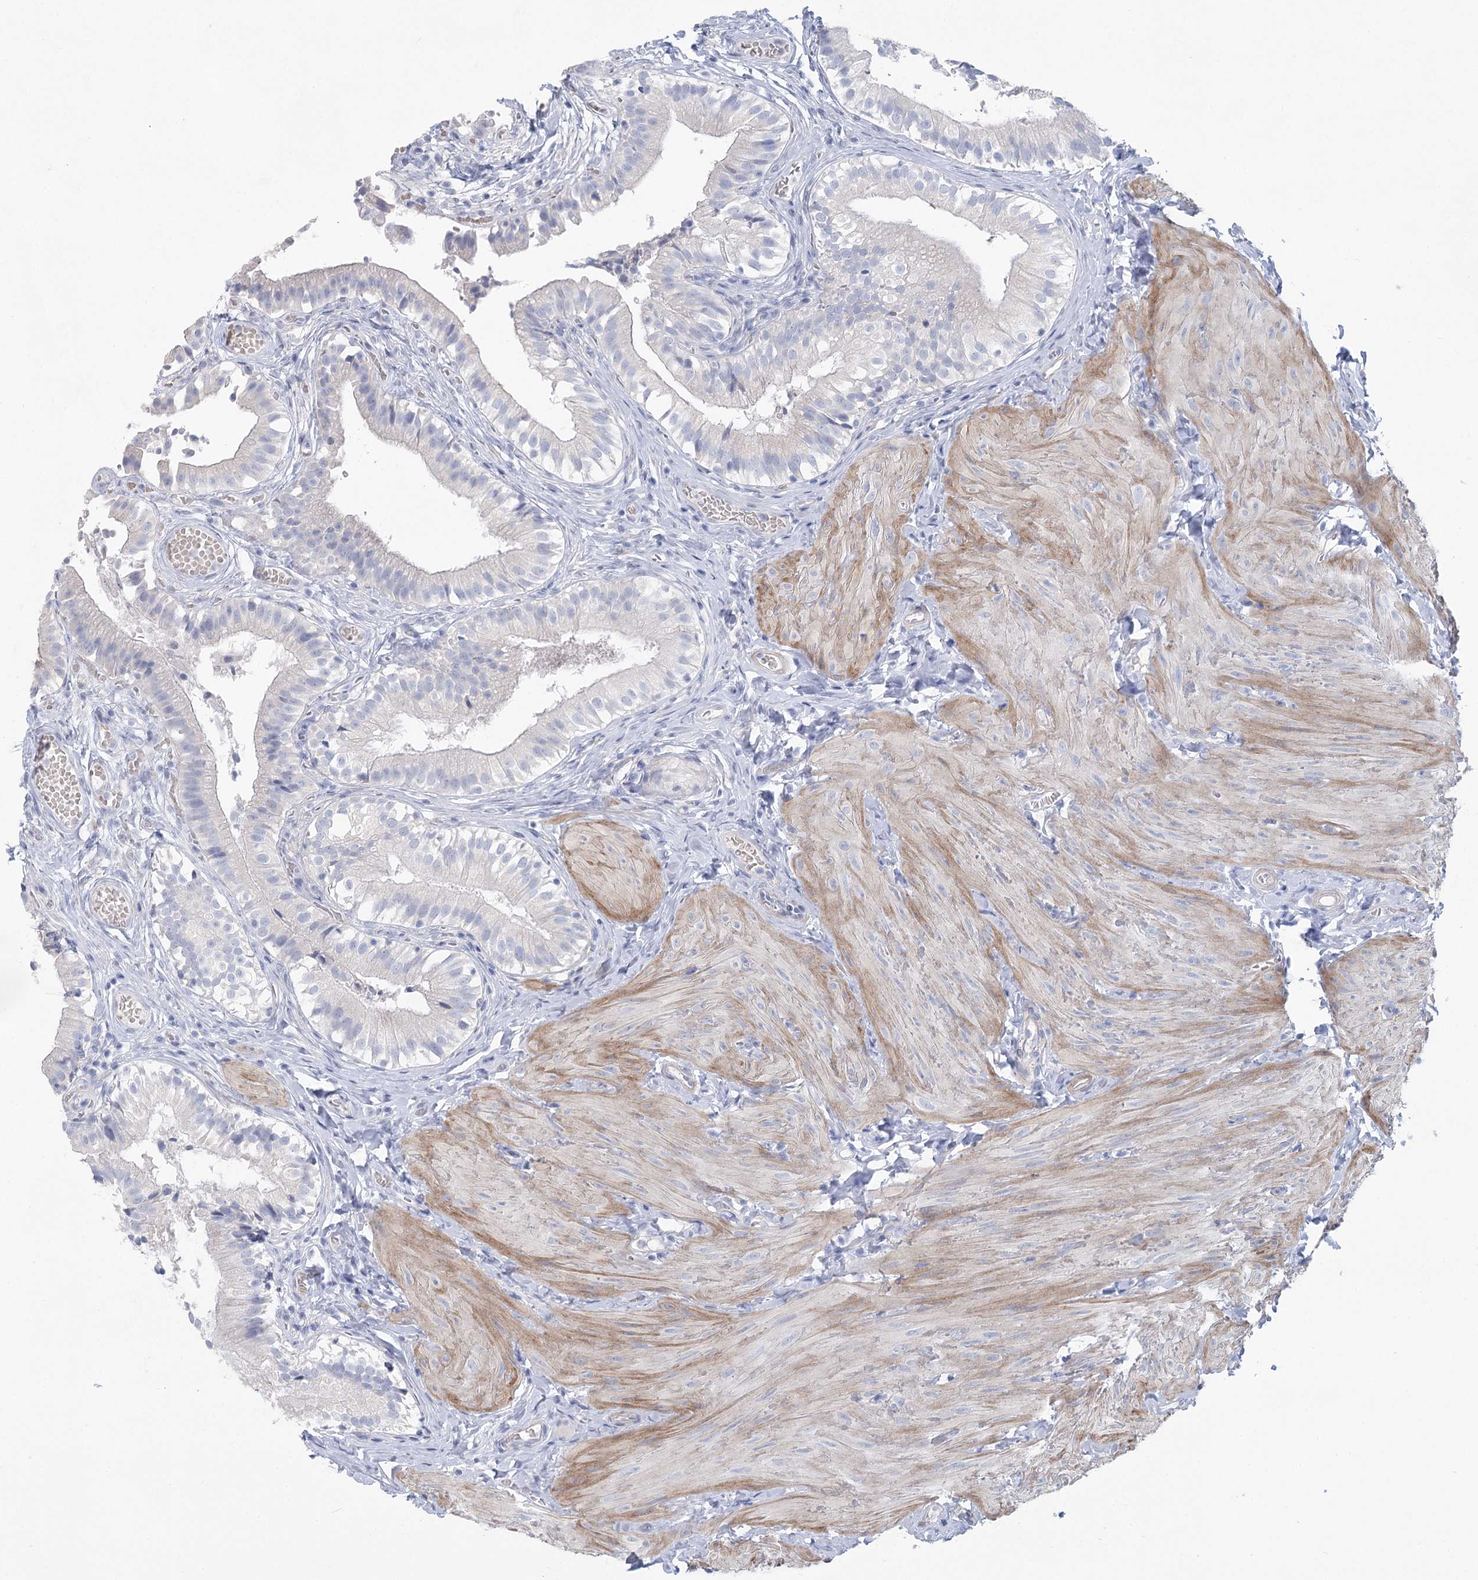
{"staining": {"intensity": "negative", "quantity": "none", "location": "none"}, "tissue": "gallbladder", "cell_type": "Glandular cells", "image_type": "normal", "snomed": [{"axis": "morphology", "description": "Normal tissue, NOS"}, {"axis": "topography", "description": "Gallbladder"}], "caption": "Human gallbladder stained for a protein using immunohistochemistry (IHC) shows no positivity in glandular cells.", "gene": "WDR74", "patient": {"sex": "female", "age": 47}}